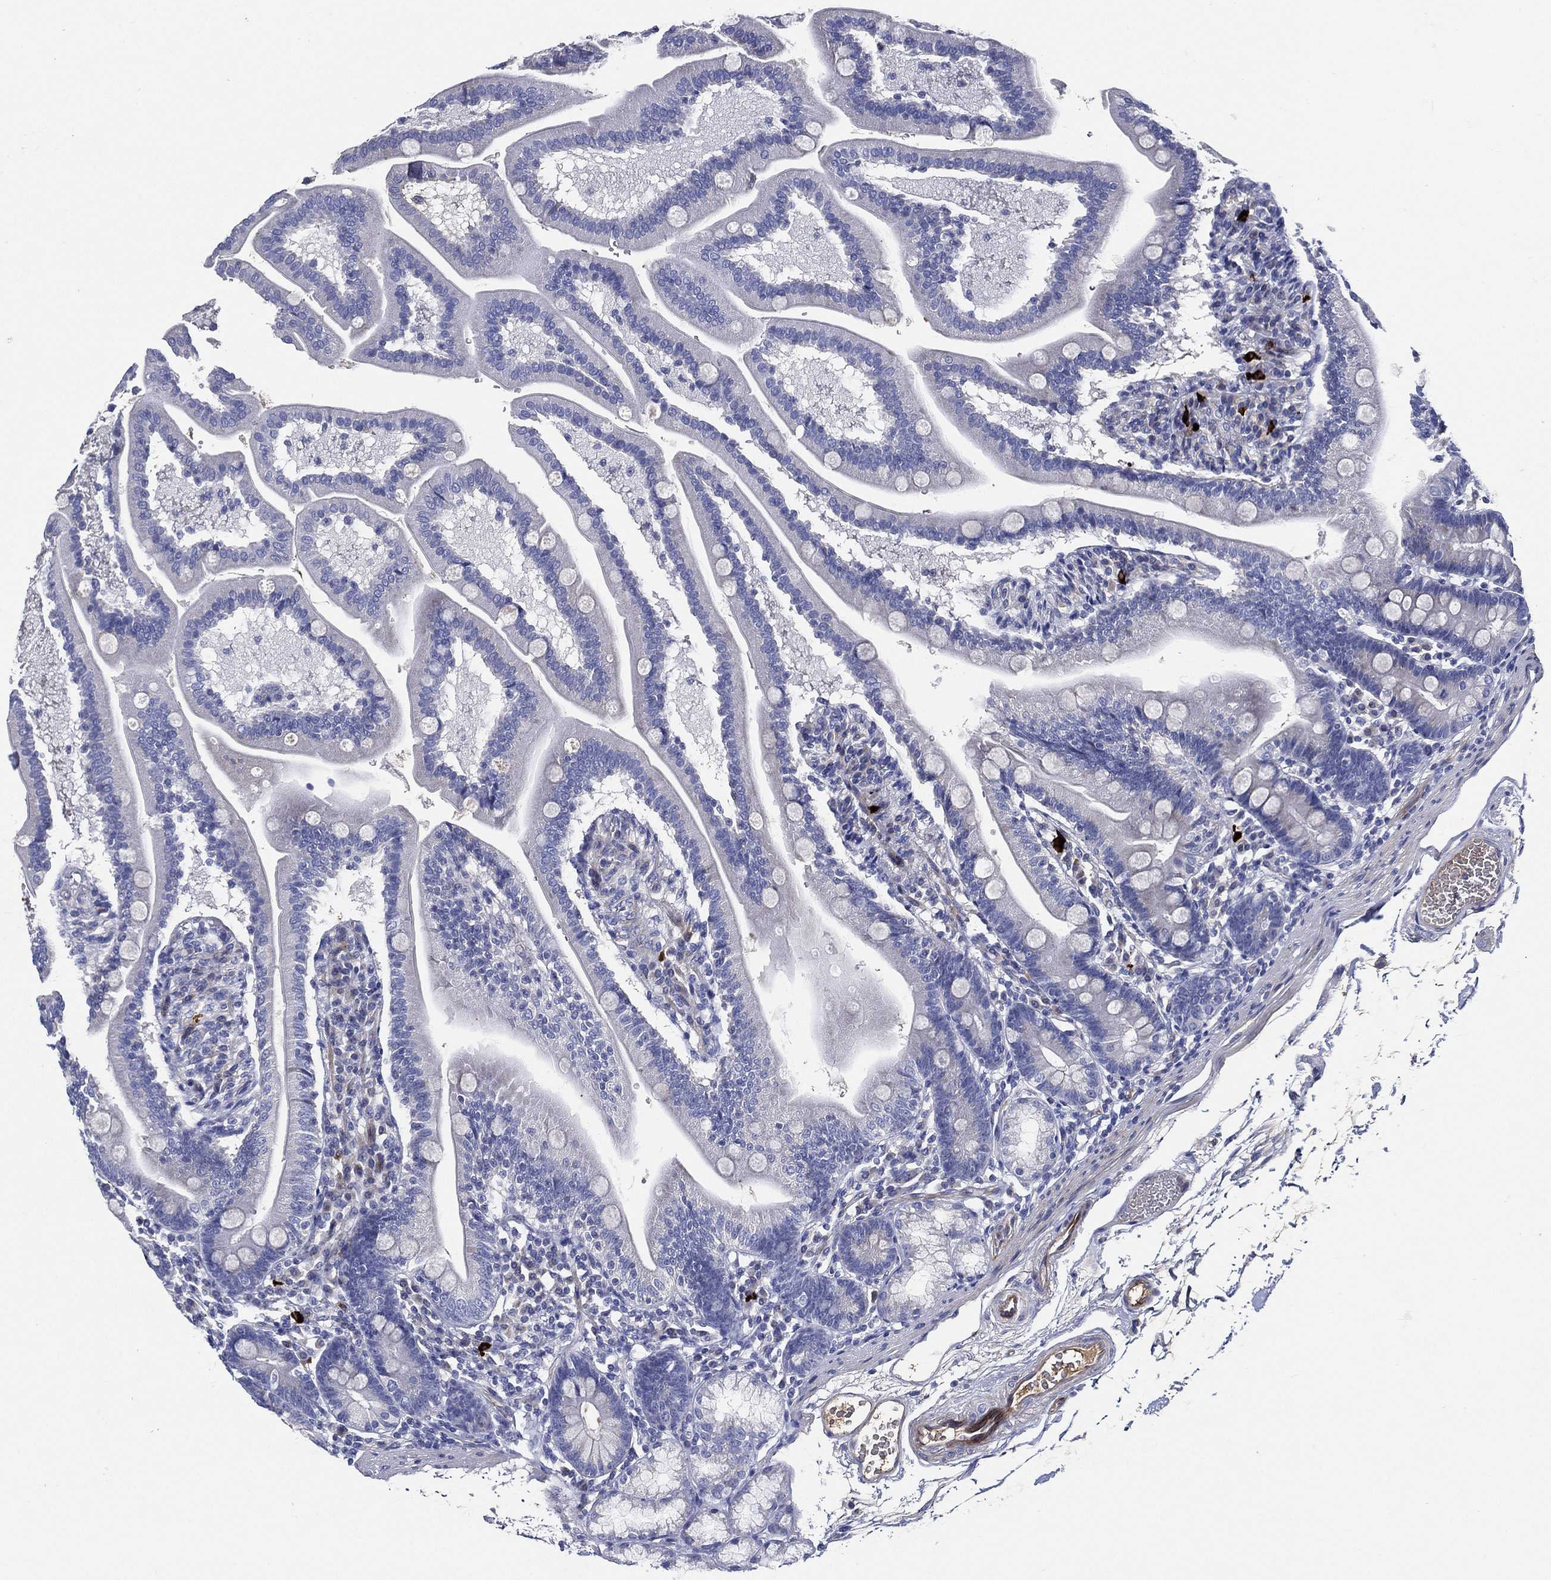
{"staining": {"intensity": "negative", "quantity": "none", "location": "none"}, "tissue": "duodenum", "cell_type": "Glandular cells", "image_type": "normal", "snomed": [{"axis": "morphology", "description": "Normal tissue, NOS"}, {"axis": "topography", "description": "Duodenum"}], "caption": "Duodenum stained for a protein using immunohistochemistry (IHC) reveals no positivity glandular cells.", "gene": "TMPRSS11D", "patient": {"sex": "female", "age": 67}}